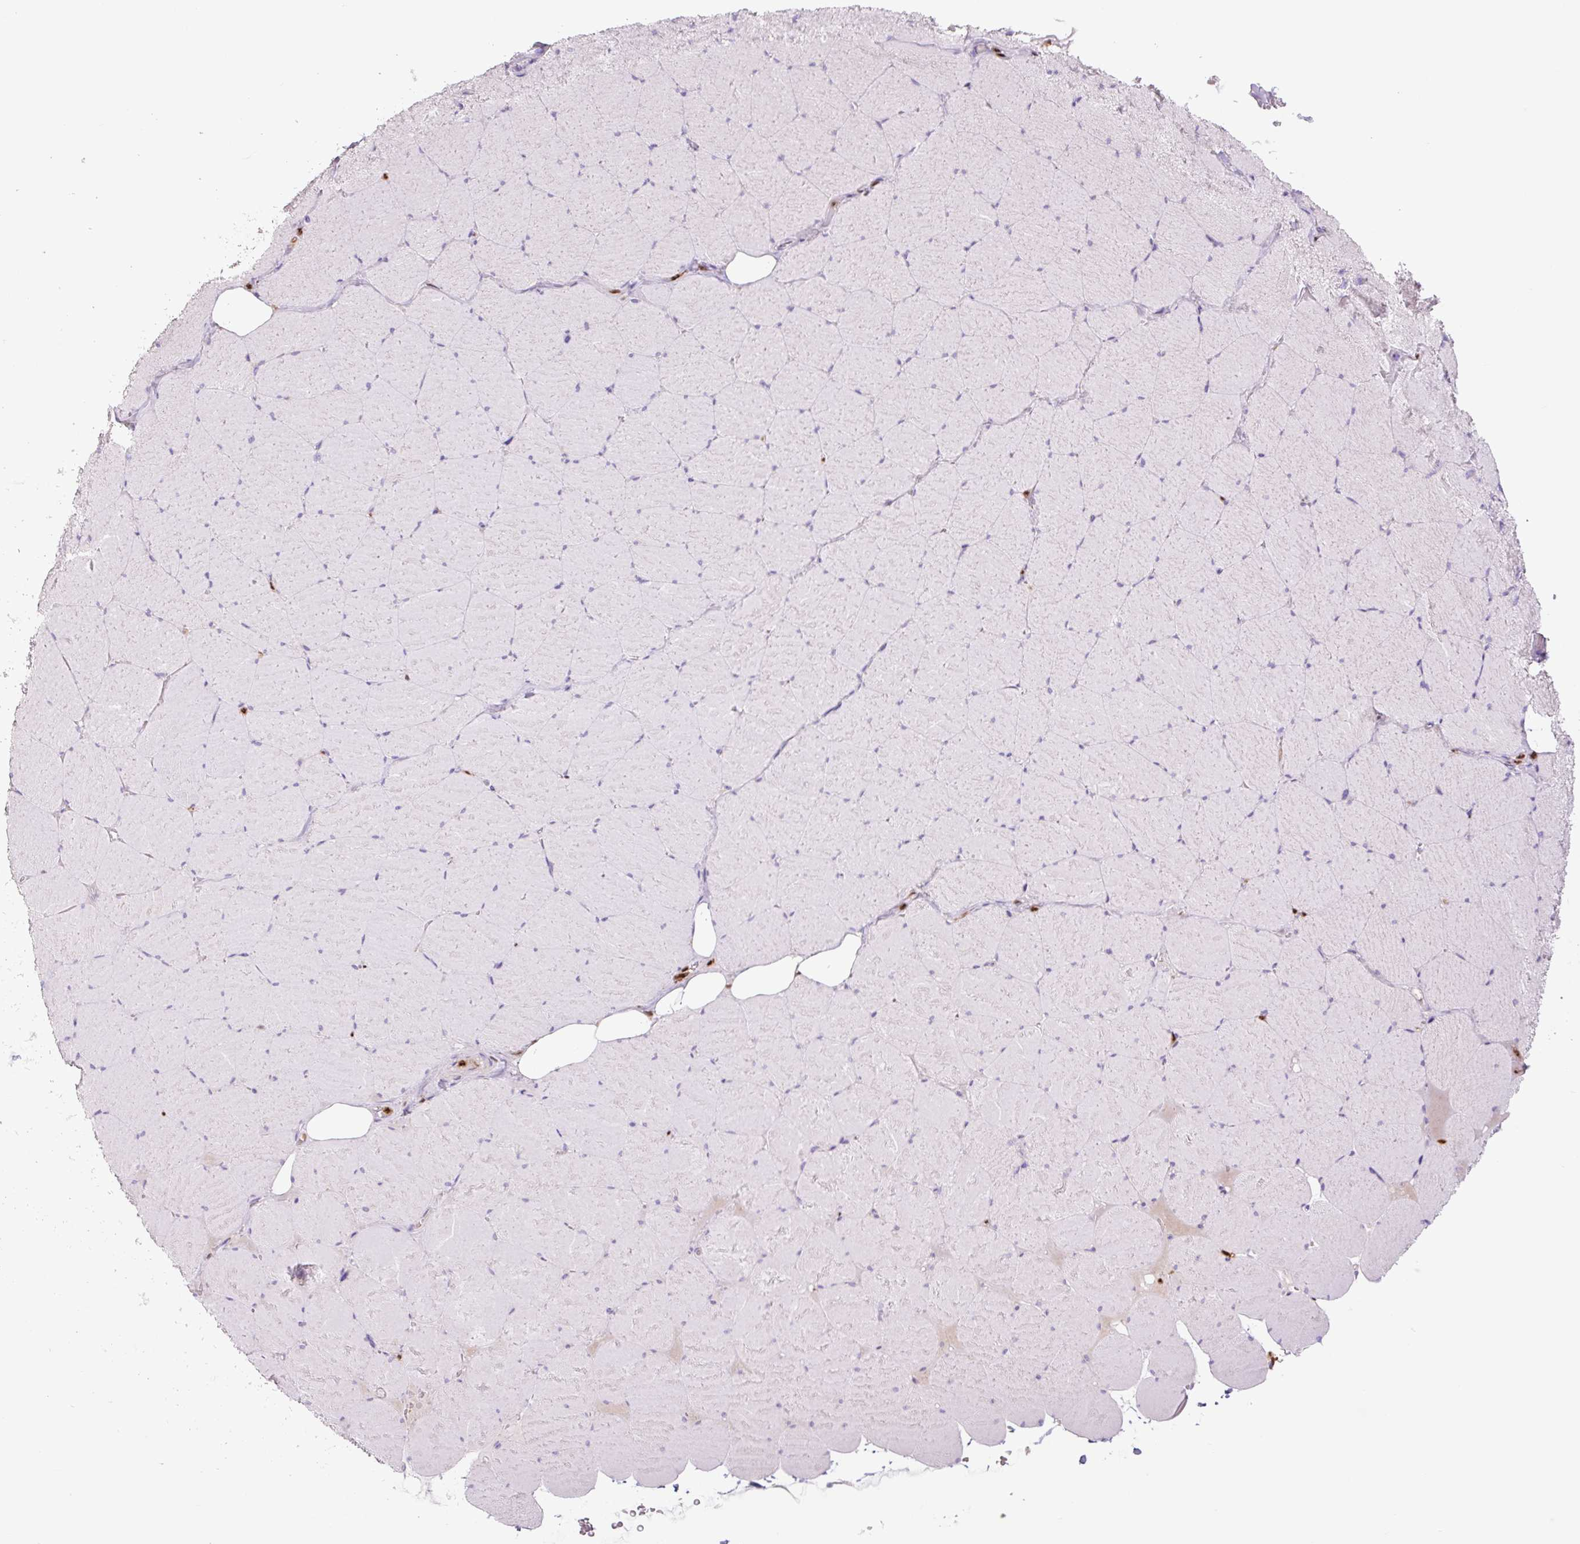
{"staining": {"intensity": "negative", "quantity": "none", "location": "none"}, "tissue": "skeletal muscle", "cell_type": "Myocytes", "image_type": "normal", "snomed": [{"axis": "morphology", "description": "Normal tissue, NOS"}, {"axis": "topography", "description": "Skeletal muscle"}, {"axis": "topography", "description": "Head-Neck"}], "caption": "Immunohistochemical staining of normal skeletal muscle exhibits no significant expression in myocytes. (Immunohistochemistry, brightfield microscopy, high magnification).", "gene": "SPI1", "patient": {"sex": "male", "age": 66}}